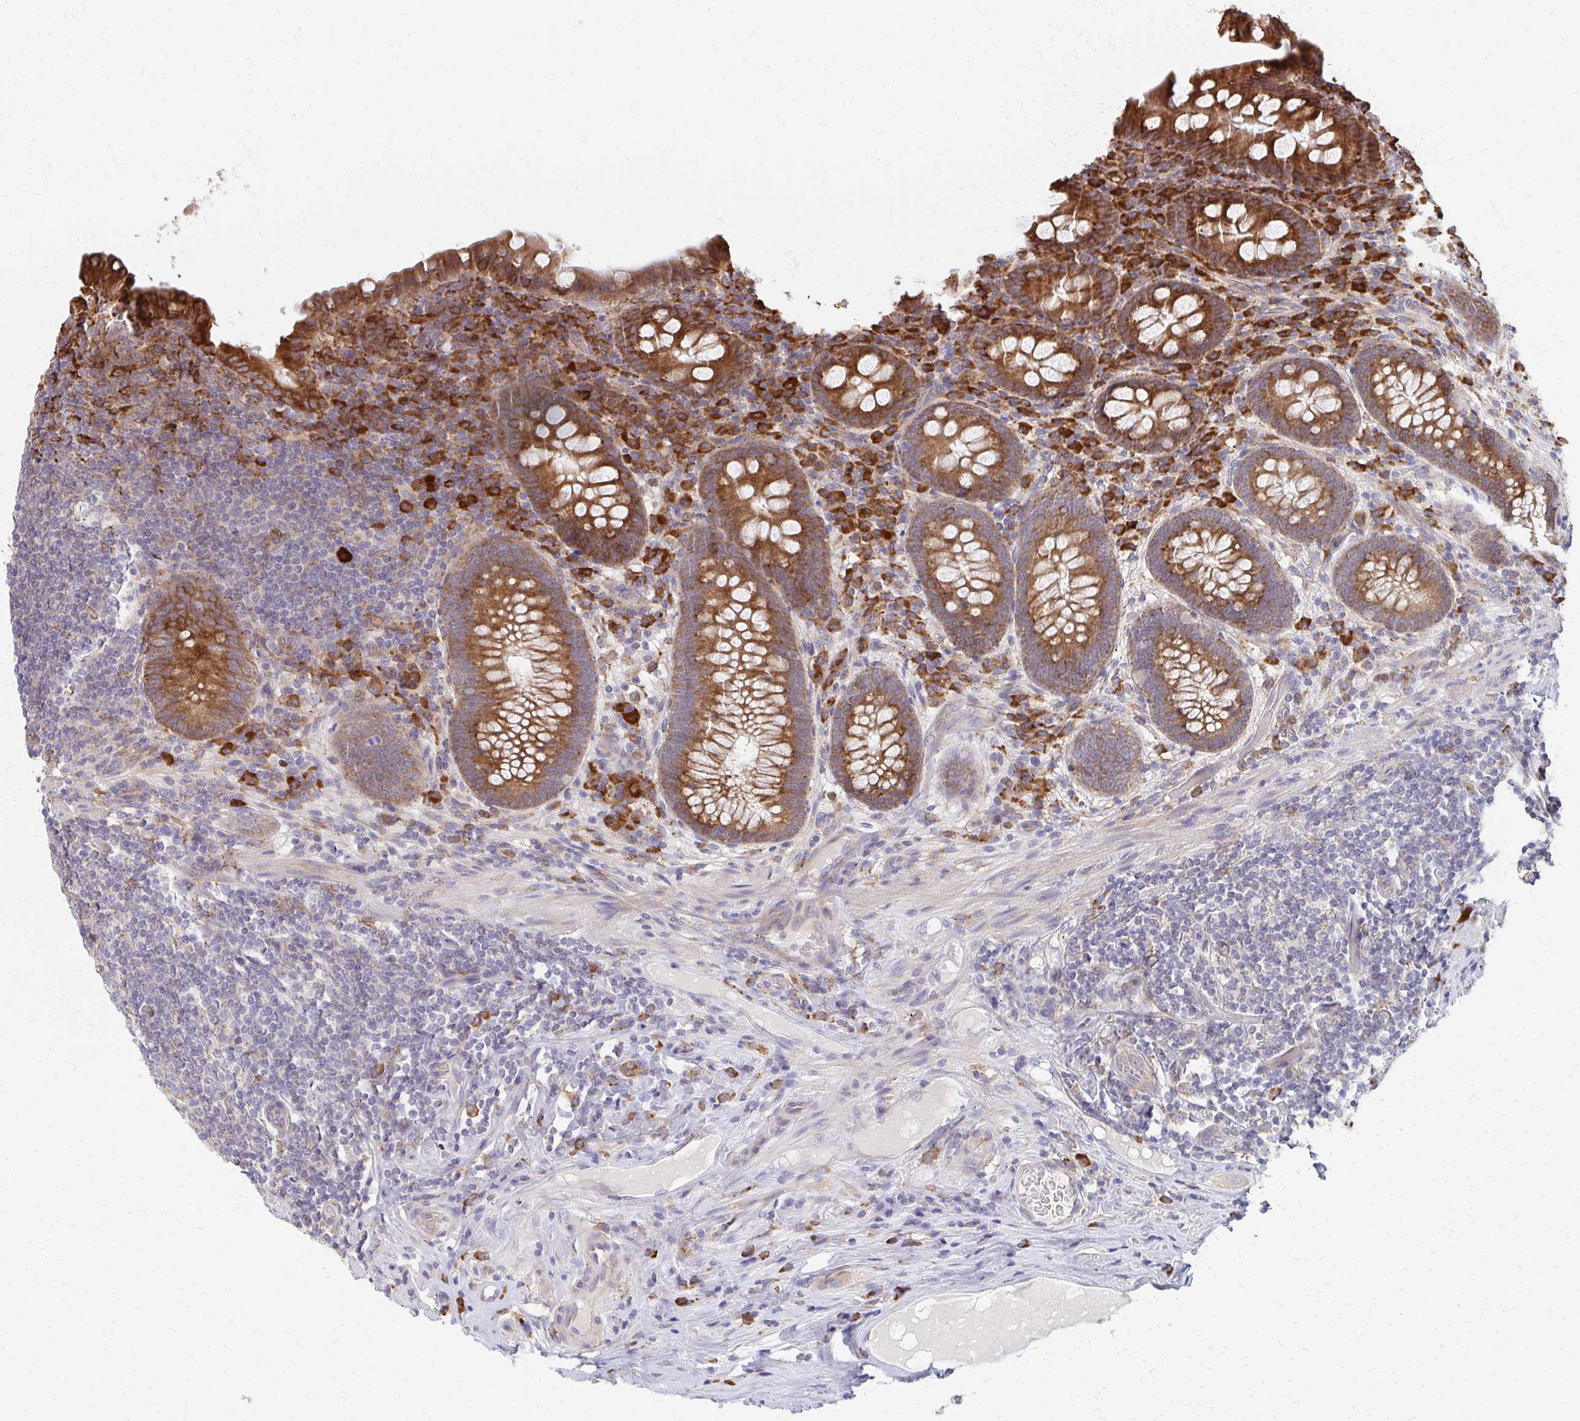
{"staining": {"intensity": "moderate", "quantity": ">75%", "location": "cytoplasmic/membranous"}, "tissue": "appendix", "cell_type": "Glandular cells", "image_type": "normal", "snomed": [{"axis": "morphology", "description": "Normal tissue, NOS"}, {"axis": "topography", "description": "Appendix"}], "caption": "Protein staining by immunohistochemistry reveals moderate cytoplasmic/membranous expression in approximately >75% of glandular cells in normal appendix. (brown staining indicates protein expression, while blue staining denotes nuclei).", "gene": "PPP1R13L", "patient": {"sex": "male", "age": 71}}